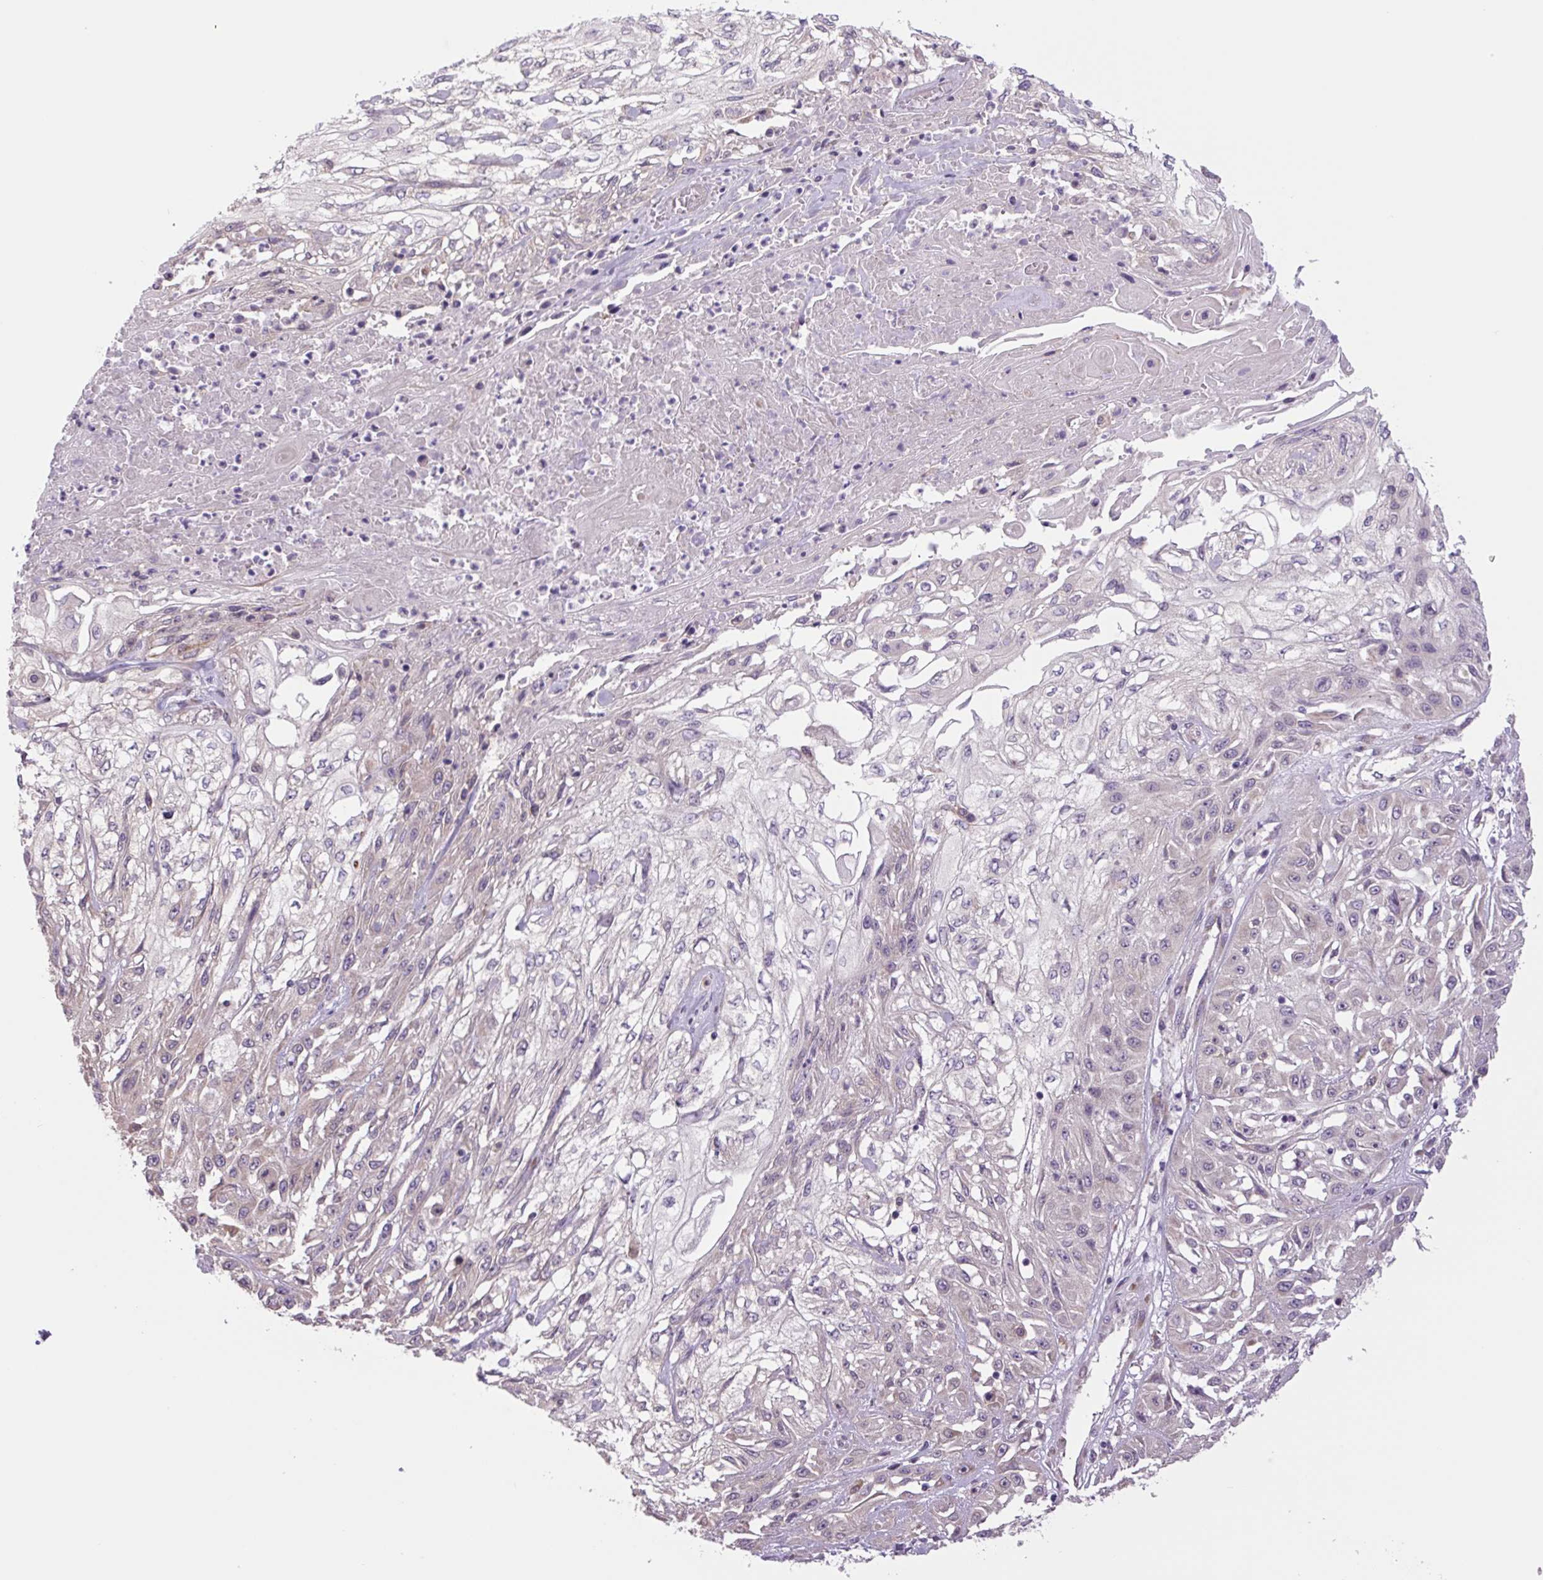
{"staining": {"intensity": "negative", "quantity": "none", "location": "none"}, "tissue": "skin cancer", "cell_type": "Tumor cells", "image_type": "cancer", "snomed": [{"axis": "morphology", "description": "Squamous cell carcinoma, NOS"}, {"axis": "morphology", "description": "Squamous cell carcinoma, metastatic, NOS"}, {"axis": "topography", "description": "Skin"}, {"axis": "topography", "description": "Lymph node"}], "caption": "DAB (3,3'-diaminobenzidine) immunohistochemical staining of skin cancer exhibits no significant expression in tumor cells.", "gene": "PLA2G4A", "patient": {"sex": "male", "age": 75}}